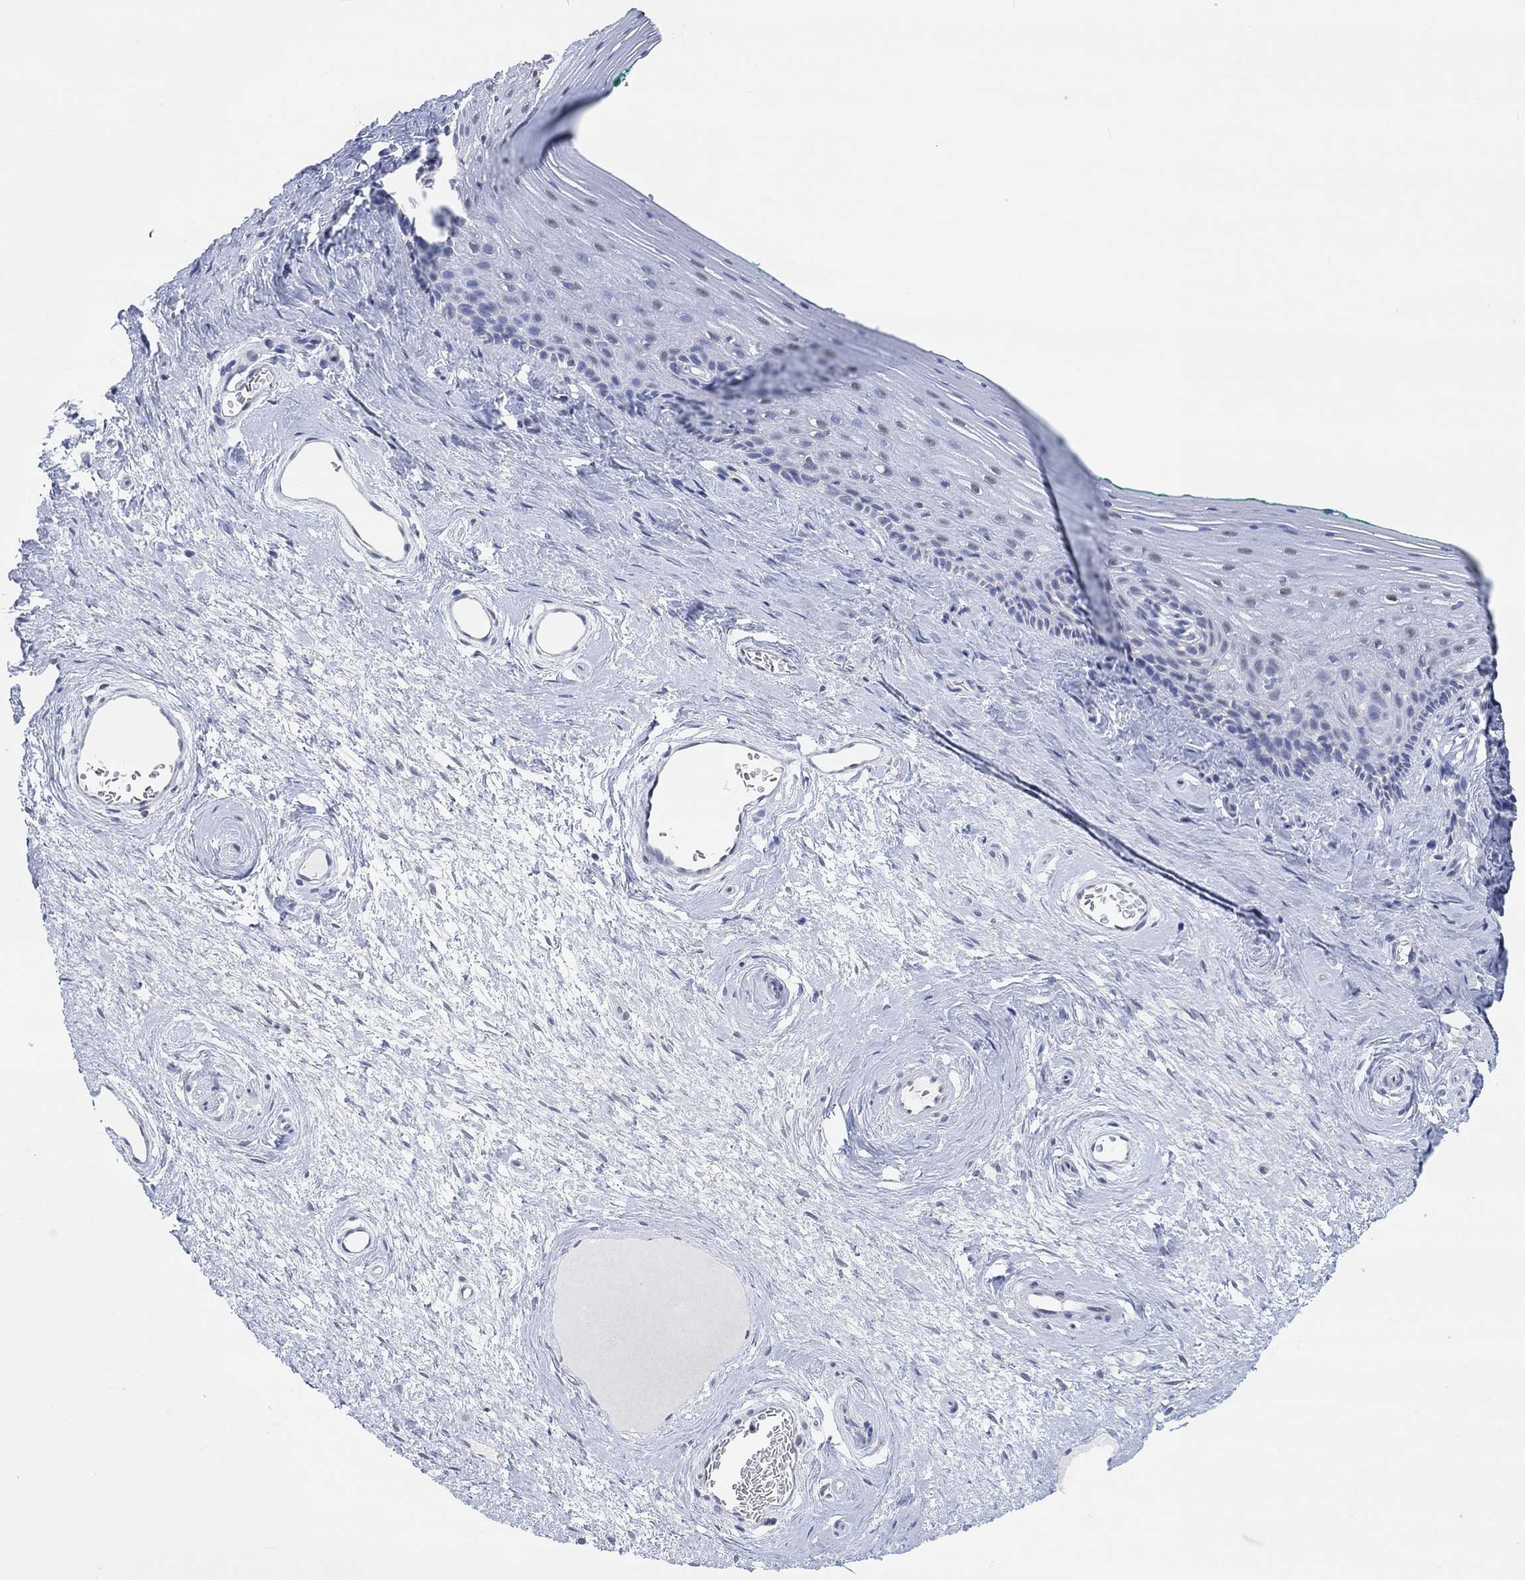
{"staining": {"intensity": "strong", "quantity": "<25%", "location": "nuclear"}, "tissue": "vagina", "cell_type": "Squamous epithelial cells", "image_type": "normal", "snomed": [{"axis": "morphology", "description": "Normal tissue, NOS"}, {"axis": "topography", "description": "Vagina"}], "caption": "An image of human vagina stained for a protein demonstrates strong nuclear brown staining in squamous epithelial cells. (DAB = brown stain, brightfield microscopy at high magnification).", "gene": "MUC1", "patient": {"sex": "female", "age": 45}}